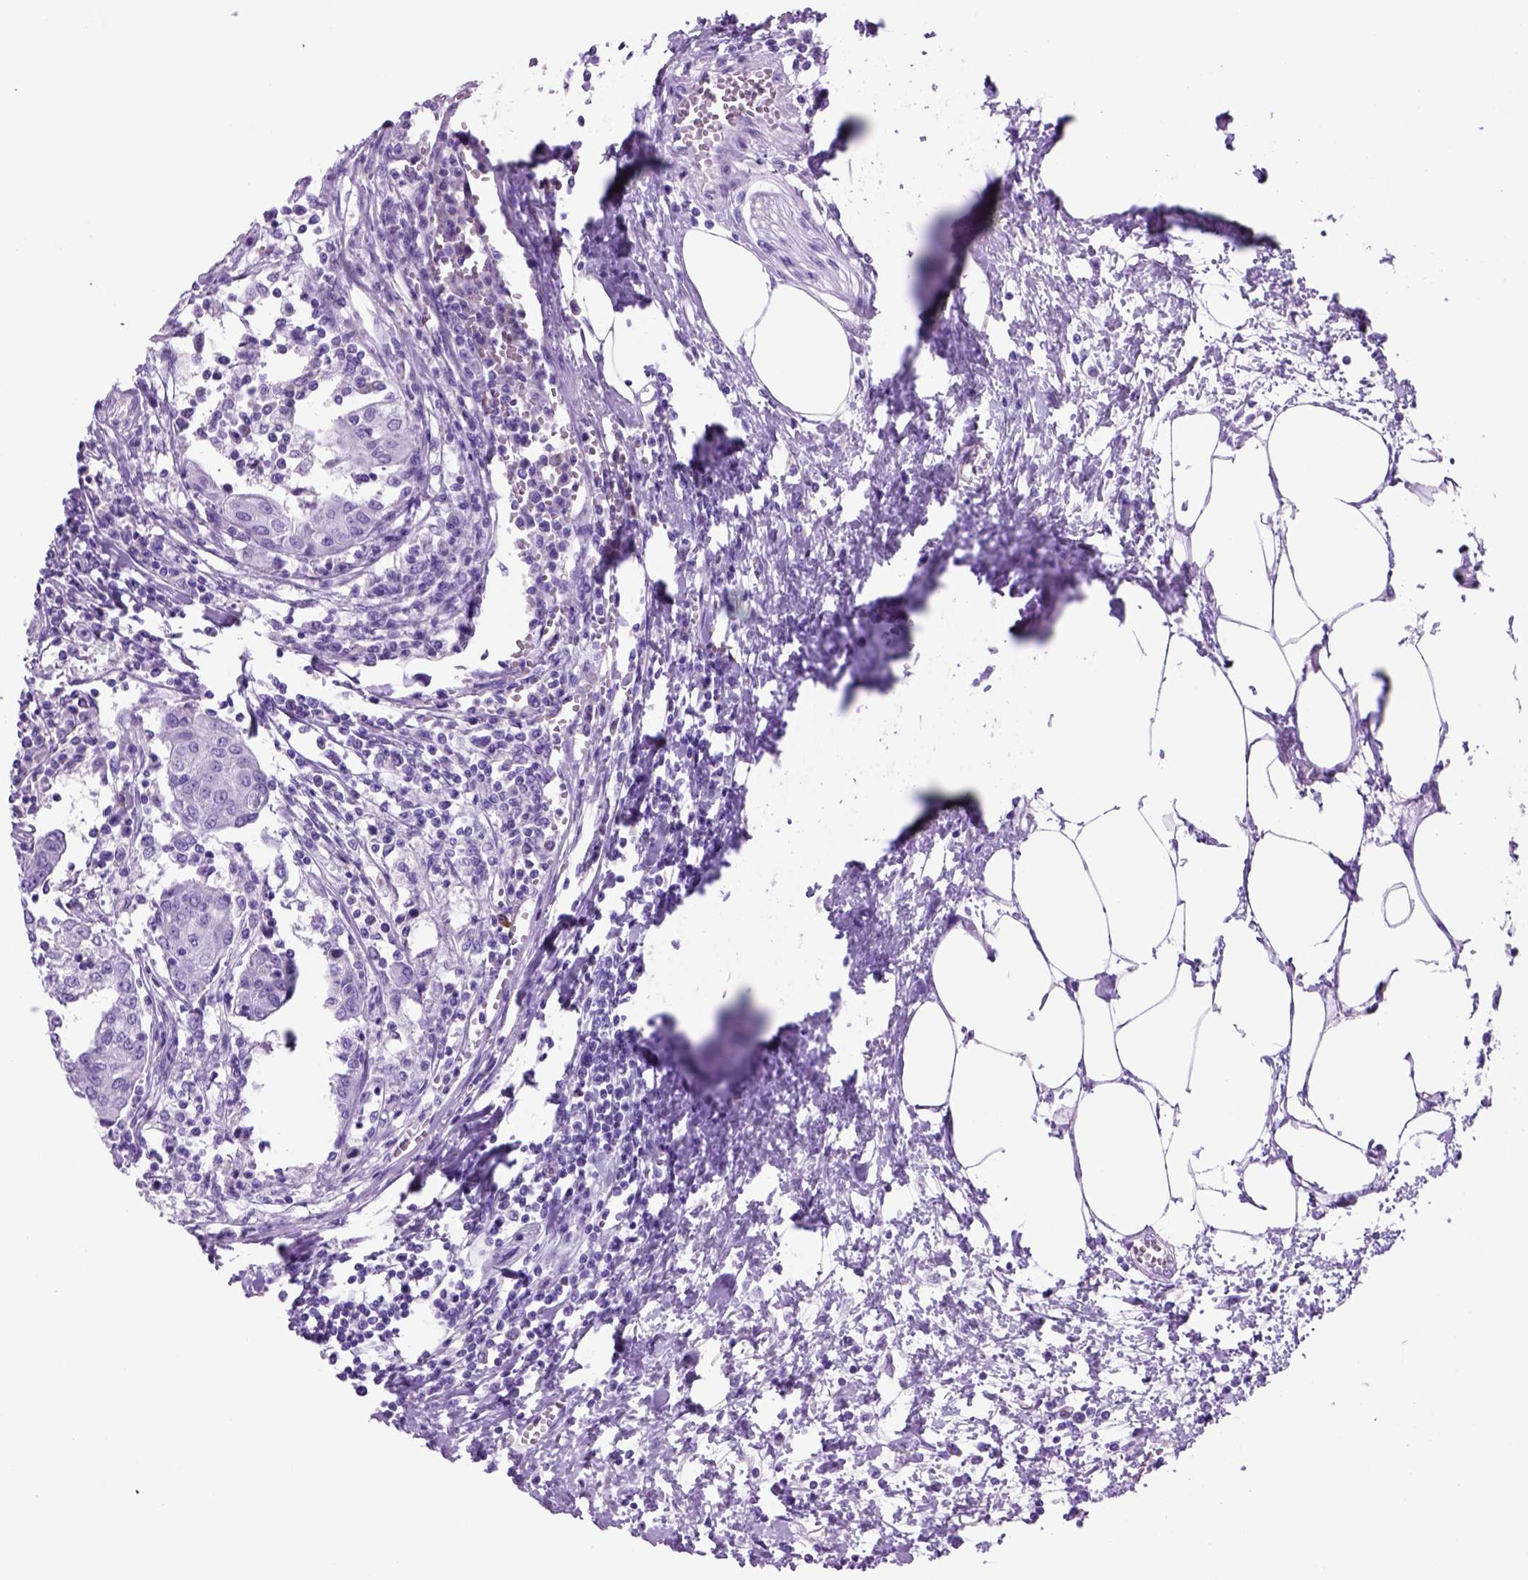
{"staining": {"intensity": "negative", "quantity": "none", "location": "none"}, "tissue": "urothelial cancer", "cell_type": "Tumor cells", "image_type": "cancer", "snomed": [{"axis": "morphology", "description": "Urothelial carcinoma, High grade"}, {"axis": "topography", "description": "Urinary bladder"}], "caption": "IHC of human urothelial cancer demonstrates no positivity in tumor cells. The staining was performed using DAB (3,3'-diaminobenzidine) to visualize the protein expression in brown, while the nuclei were stained in blue with hematoxylin (Magnification: 20x).", "gene": "HHIPL2", "patient": {"sex": "female", "age": 85}}